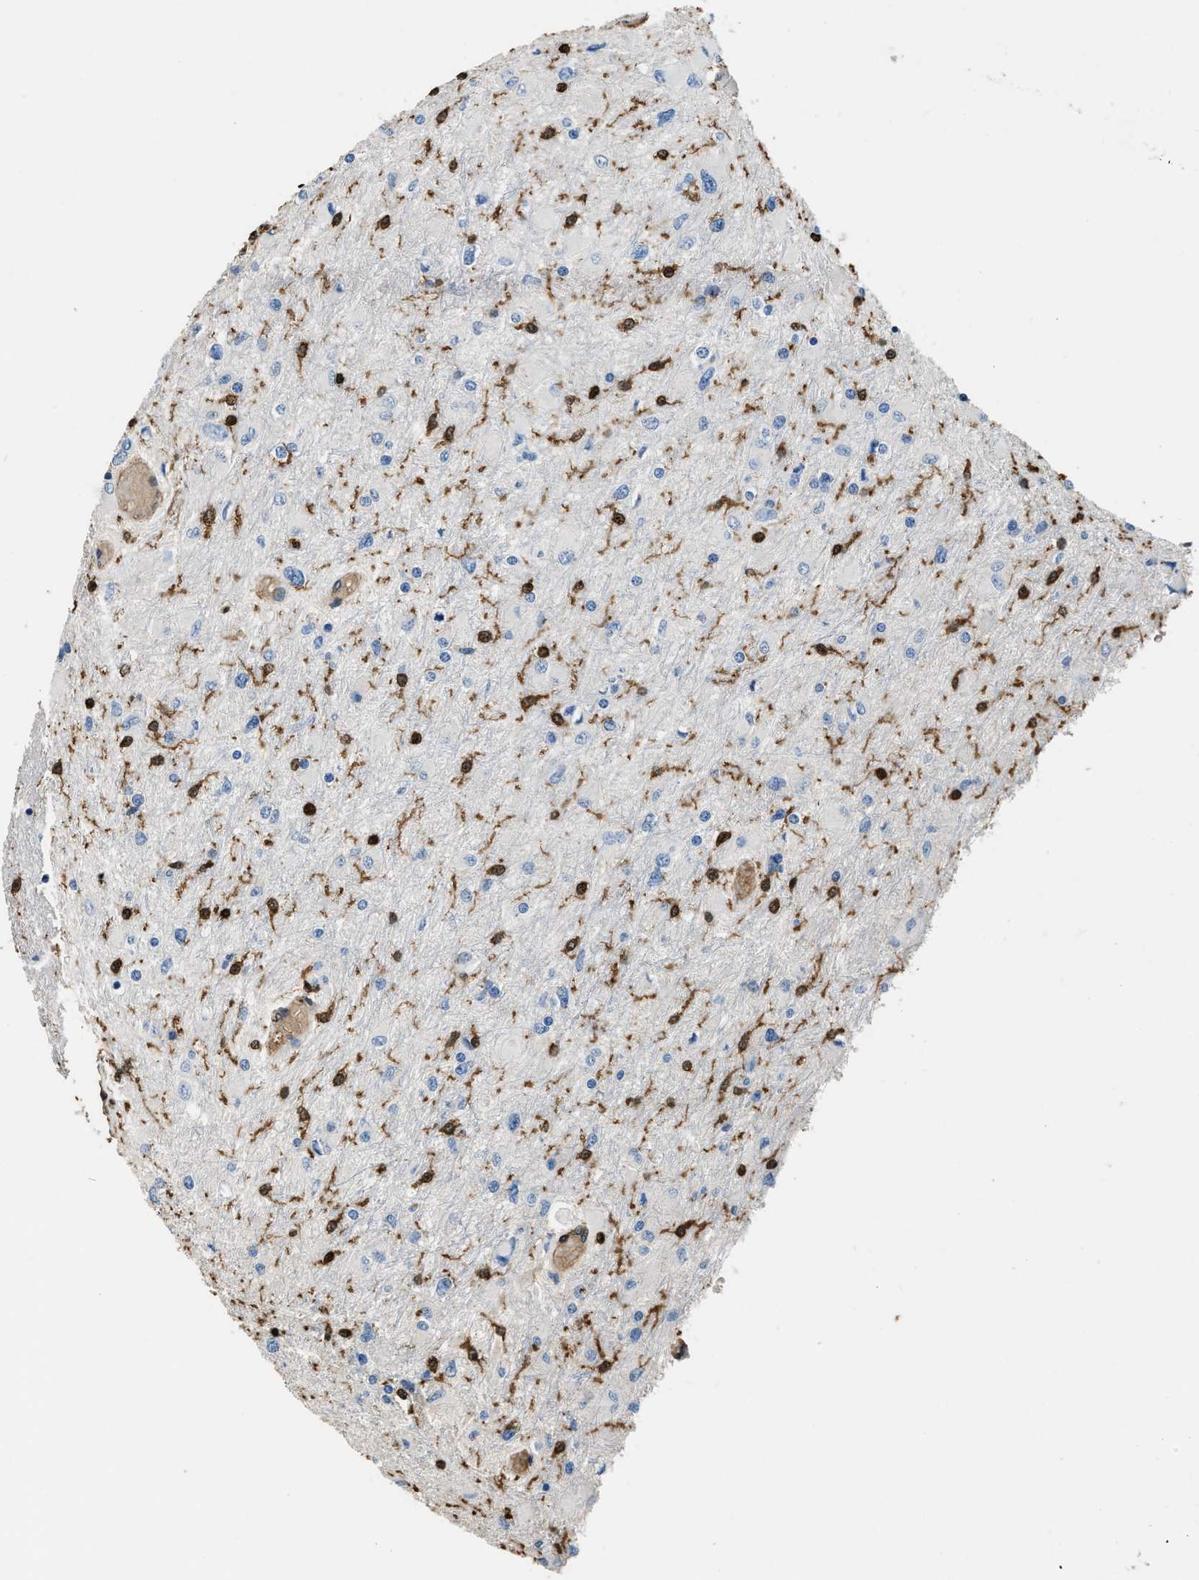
{"staining": {"intensity": "strong", "quantity": "<25%", "location": "nuclear"}, "tissue": "glioma", "cell_type": "Tumor cells", "image_type": "cancer", "snomed": [{"axis": "morphology", "description": "Glioma, malignant, High grade"}, {"axis": "topography", "description": "Cerebral cortex"}], "caption": "Immunohistochemical staining of malignant high-grade glioma reveals strong nuclear protein positivity in about <25% of tumor cells.", "gene": "ARHGDIB", "patient": {"sex": "female", "age": 36}}